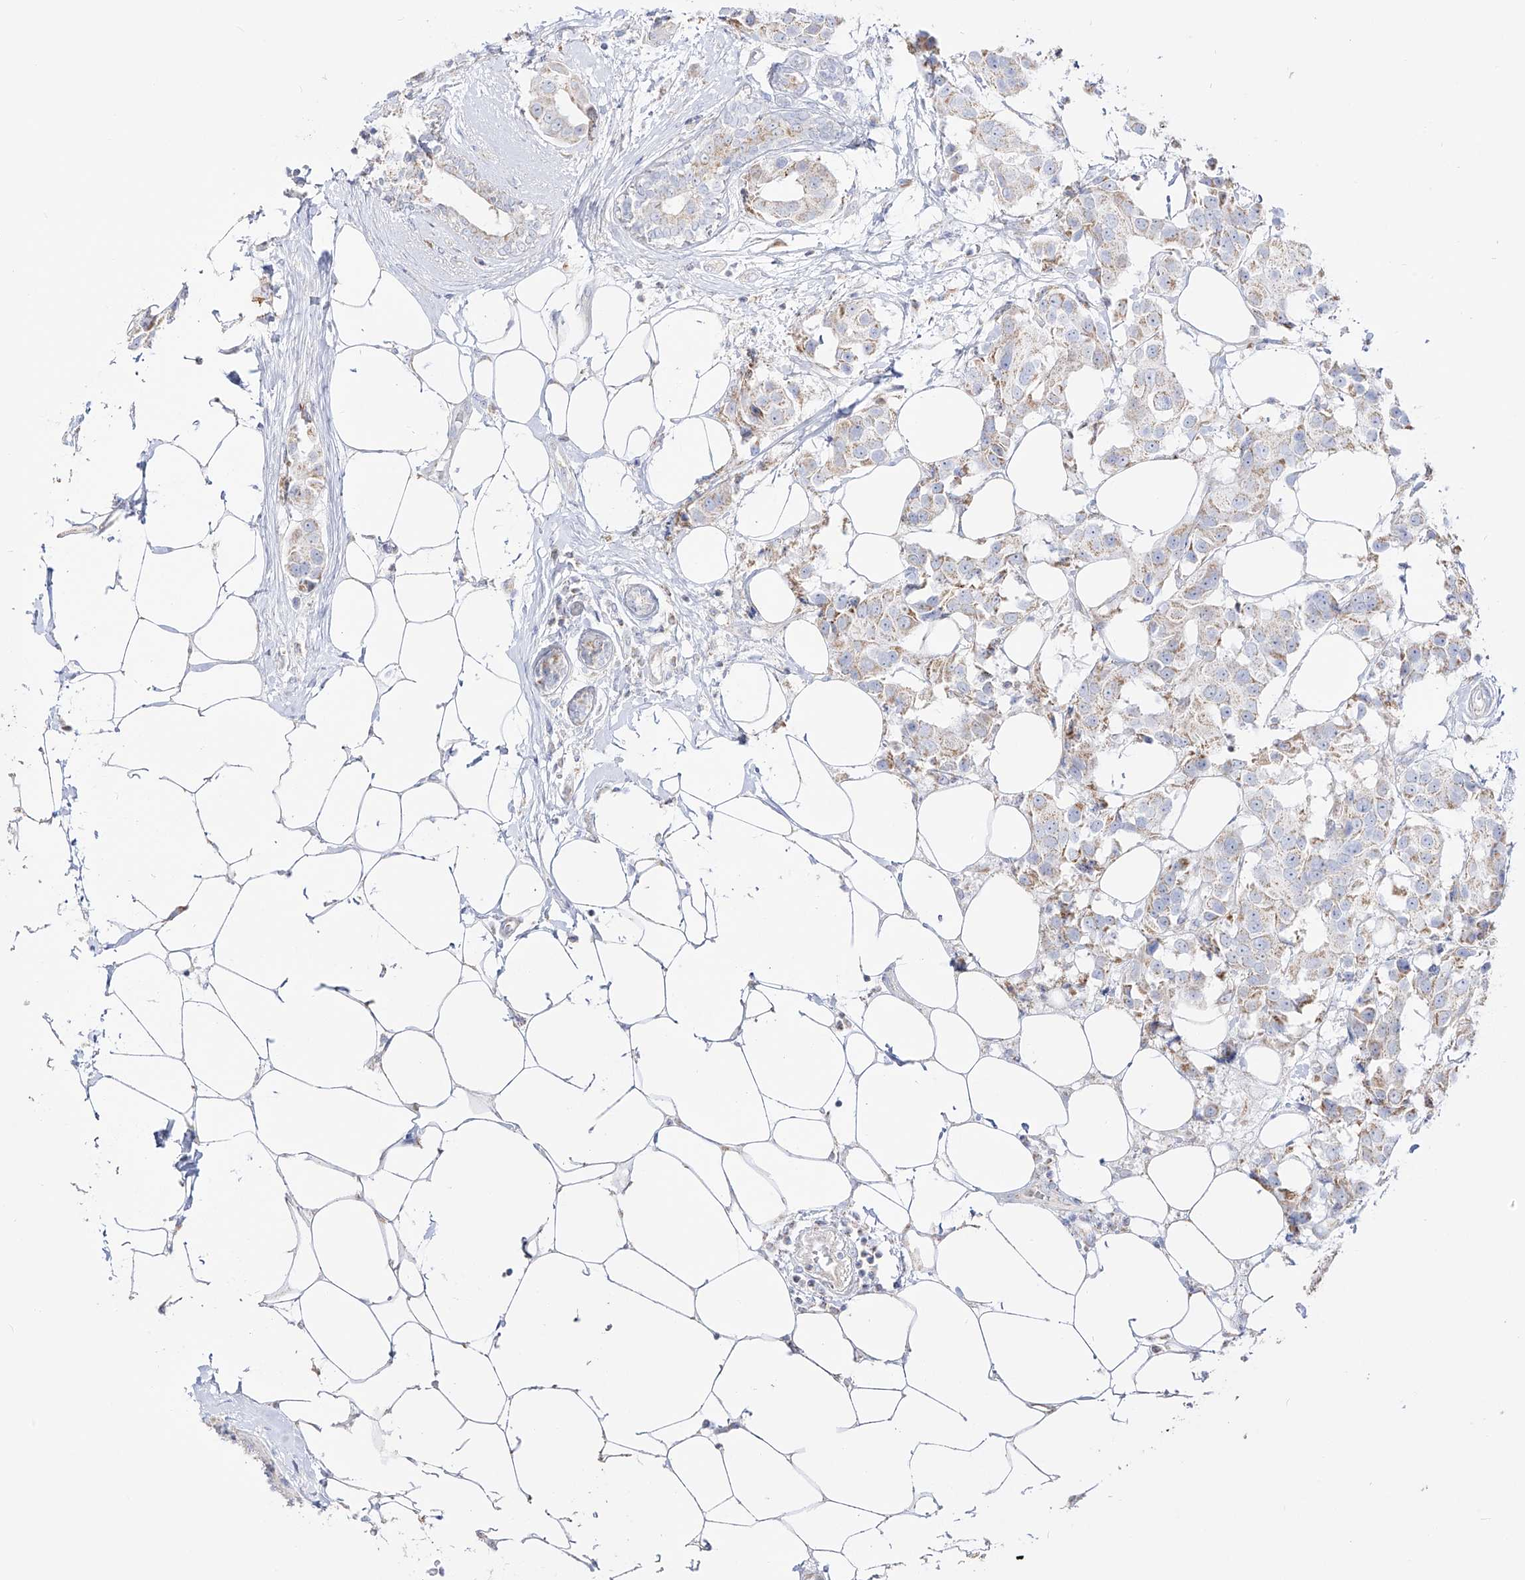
{"staining": {"intensity": "weak", "quantity": "25%-75%", "location": "cytoplasmic/membranous"}, "tissue": "breast cancer", "cell_type": "Tumor cells", "image_type": "cancer", "snomed": [{"axis": "morphology", "description": "Normal tissue, NOS"}, {"axis": "morphology", "description": "Duct carcinoma"}, {"axis": "topography", "description": "Breast"}], "caption": "About 25%-75% of tumor cells in breast cancer demonstrate weak cytoplasmic/membranous protein positivity as visualized by brown immunohistochemical staining.", "gene": "RCHY1", "patient": {"sex": "female", "age": 39}}